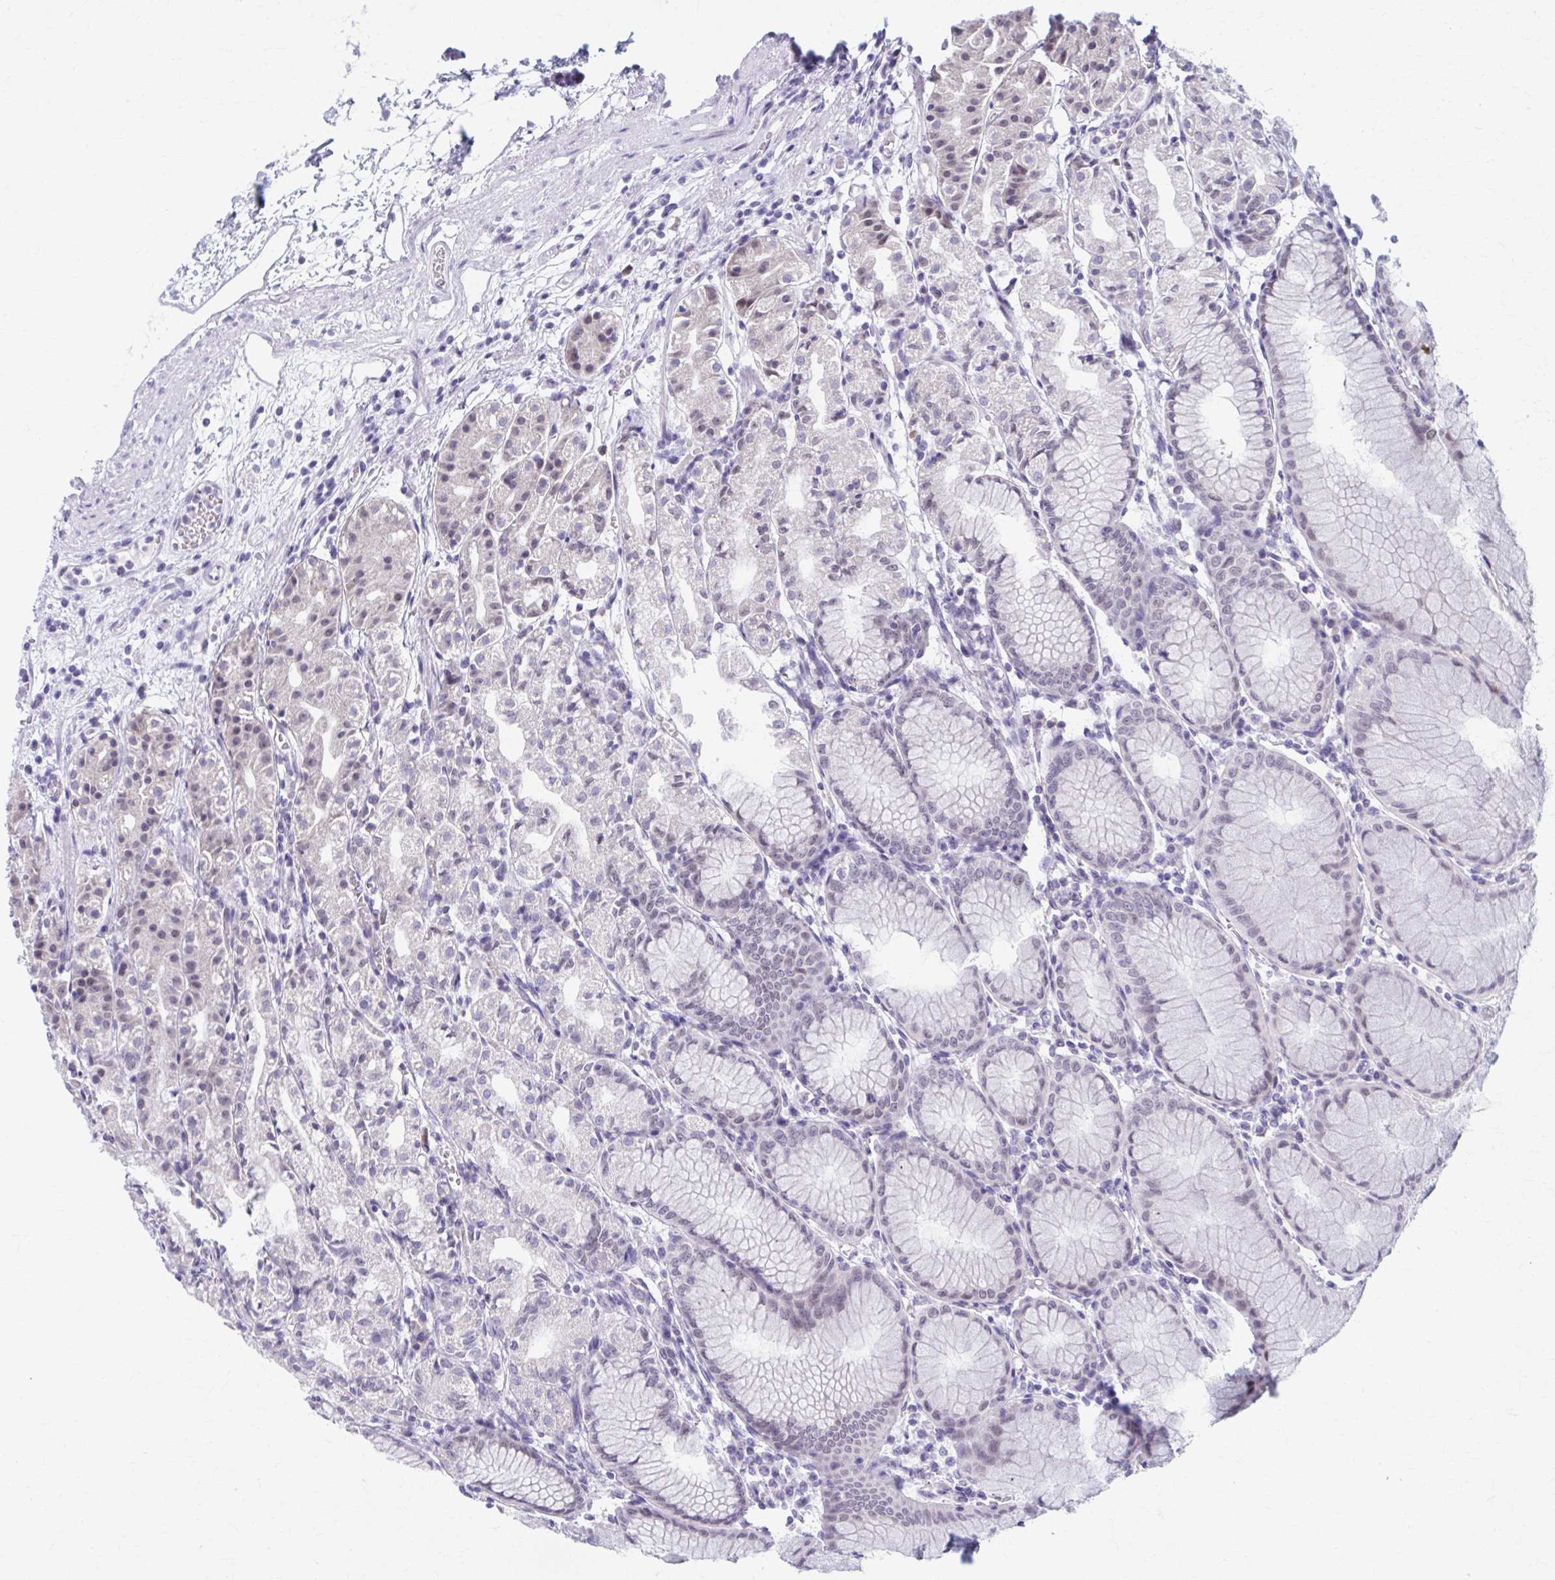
{"staining": {"intensity": "moderate", "quantity": "<25%", "location": "nuclear"}, "tissue": "stomach", "cell_type": "Glandular cells", "image_type": "normal", "snomed": [{"axis": "morphology", "description": "Normal tissue, NOS"}, {"axis": "topography", "description": "Stomach"}], "caption": "This photomicrograph reveals IHC staining of unremarkable stomach, with low moderate nuclear staining in about <25% of glandular cells.", "gene": "CCDC105", "patient": {"sex": "female", "age": 57}}